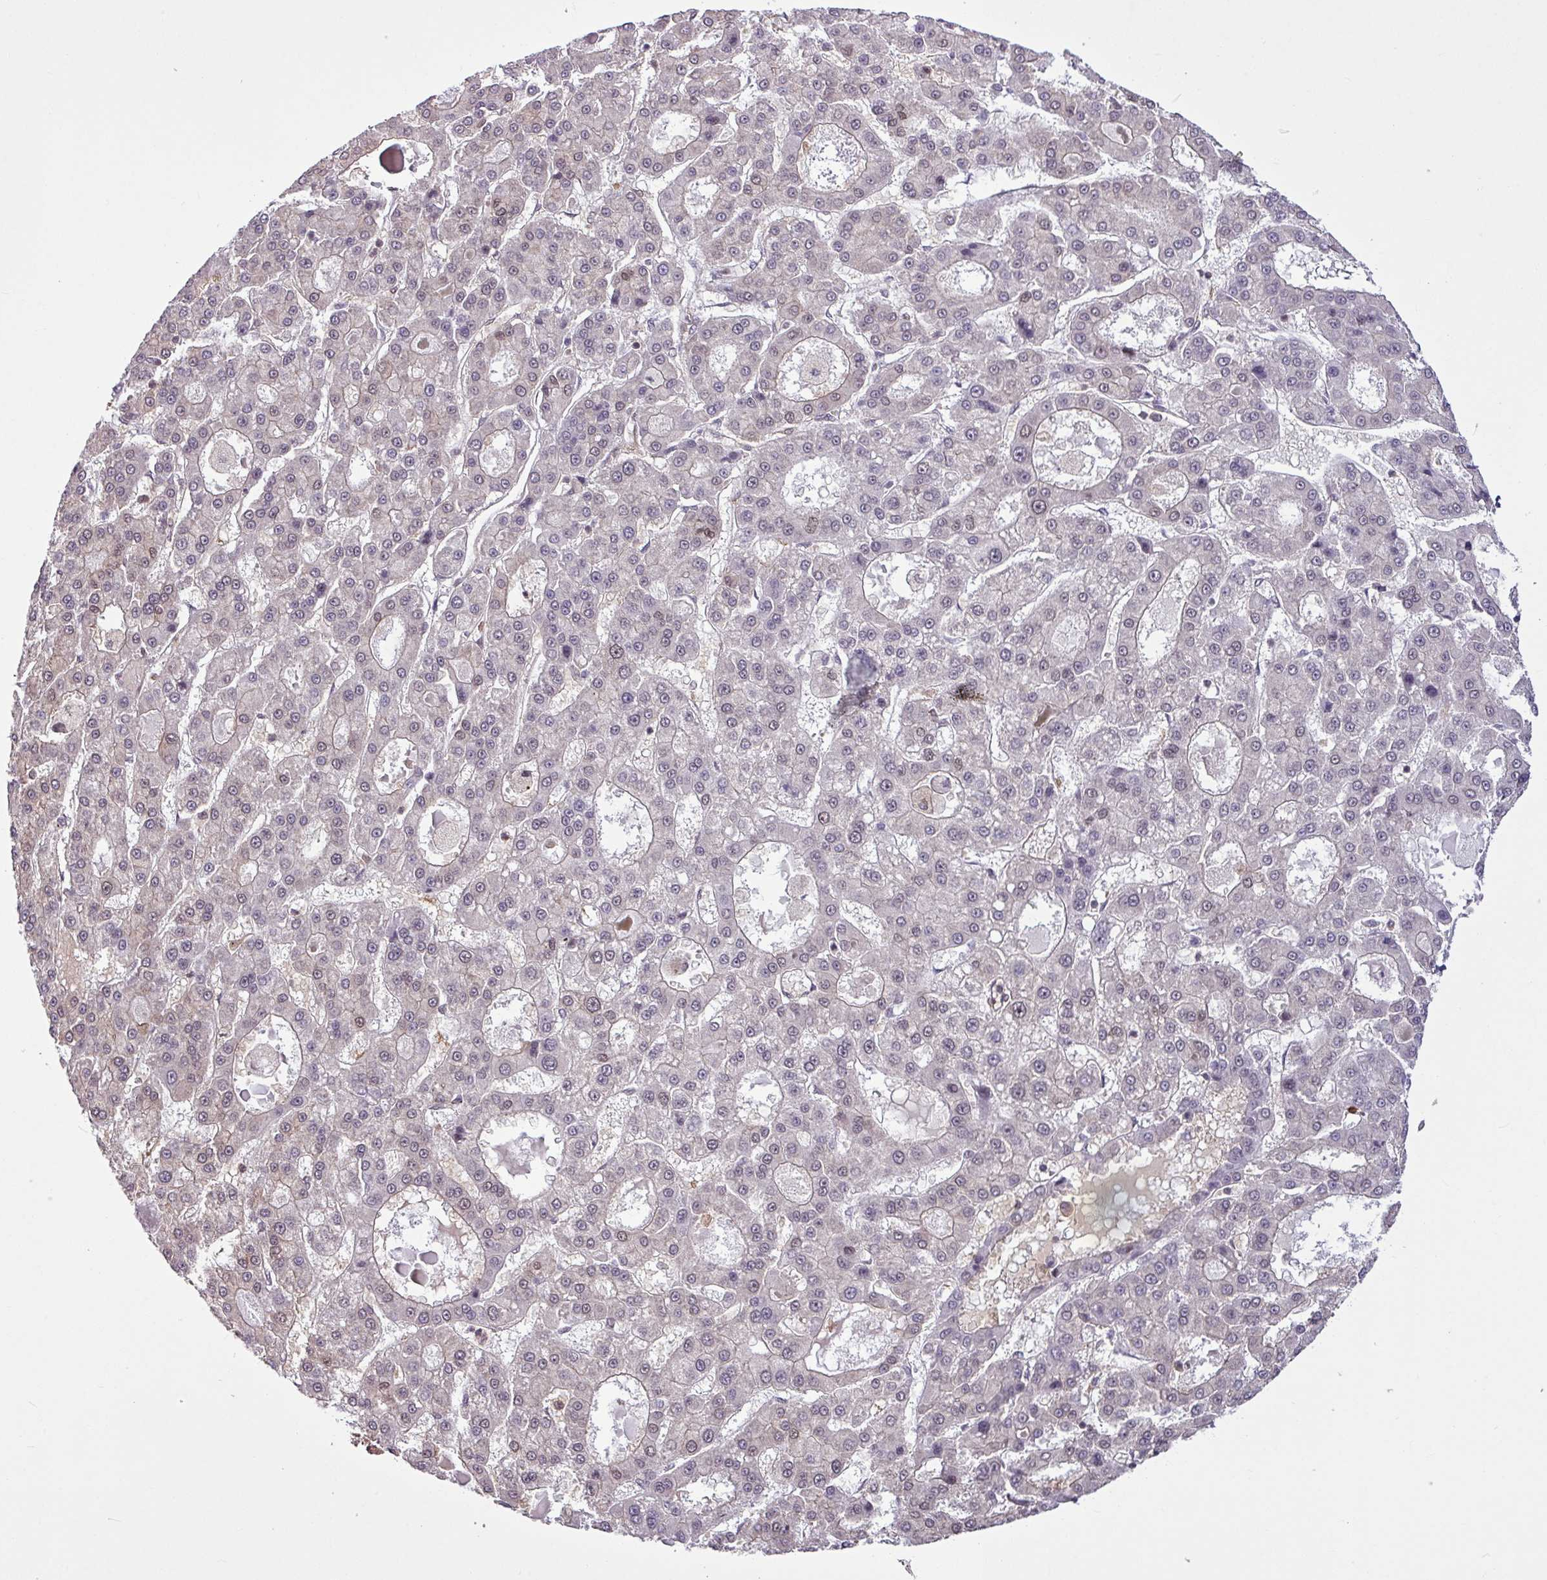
{"staining": {"intensity": "moderate", "quantity": "<25%", "location": "nuclear"}, "tissue": "liver cancer", "cell_type": "Tumor cells", "image_type": "cancer", "snomed": [{"axis": "morphology", "description": "Carcinoma, Hepatocellular, NOS"}, {"axis": "topography", "description": "Liver"}], "caption": "Moderate nuclear positivity is present in about <25% of tumor cells in hepatocellular carcinoma (liver).", "gene": "ITPKC", "patient": {"sex": "male", "age": 70}}